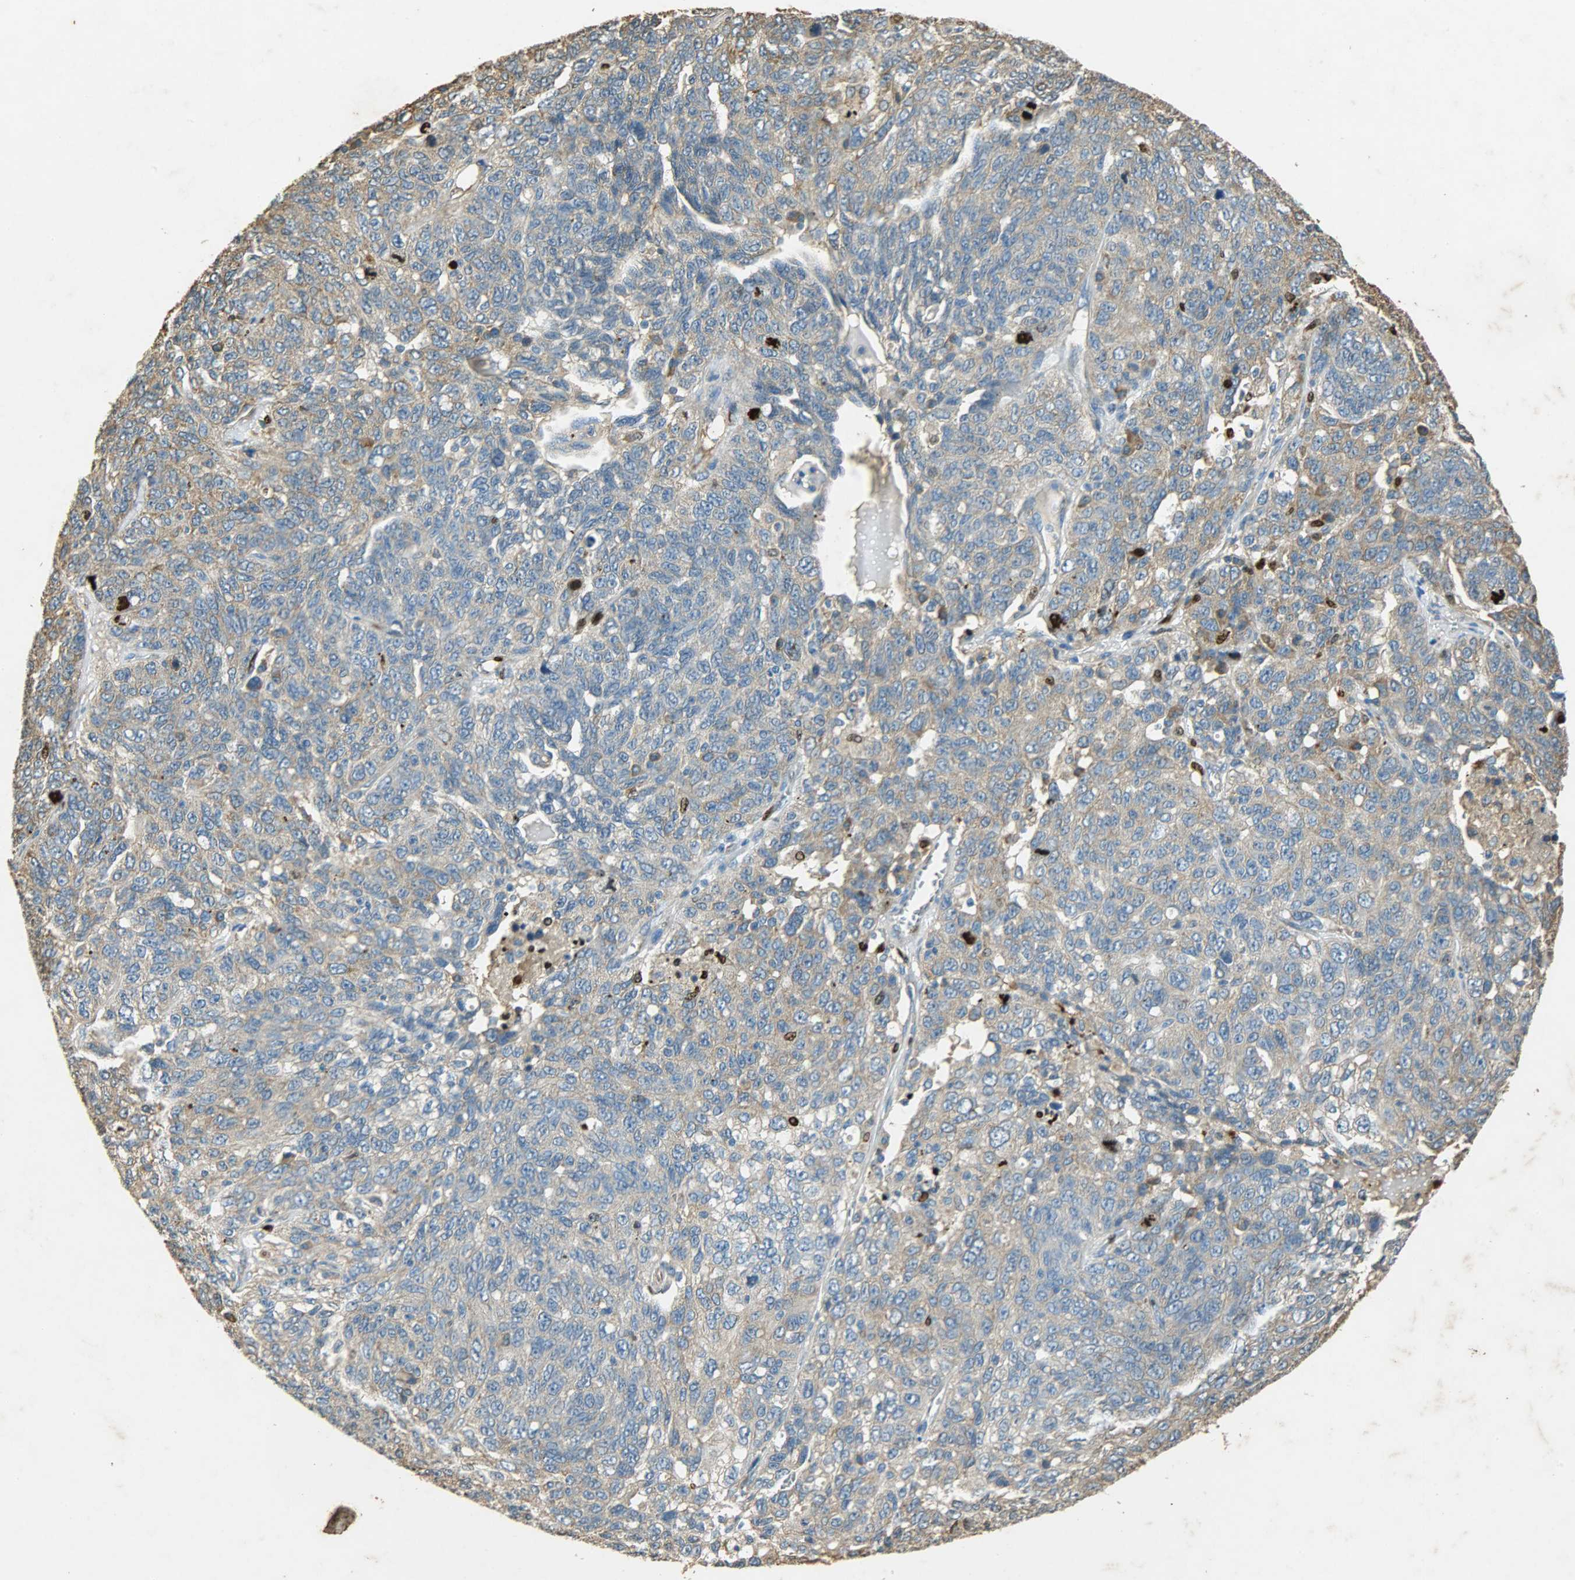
{"staining": {"intensity": "moderate", "quantity": "25%-75%", "location": "cytoplasmic/membranous"}, "tissue": "ovarian cancer", "cell_type": "Tumor cells", "image_type": "cancer", "snomed": [{"axis": "morphology", "description": "Cystadenocarcinoma, serous, NOS"}, {"axis": "topography", "description": "Ovary"}], "caption": "Immunohistochemistry (DAB) staining of human ovarian cancer exhibits moderate cytoplasmic/membranous protein positivity in approximately 25%-75% of tumor cells.", "gene": "HSPA5", "patient": {"sex": "female", "age": 71}}